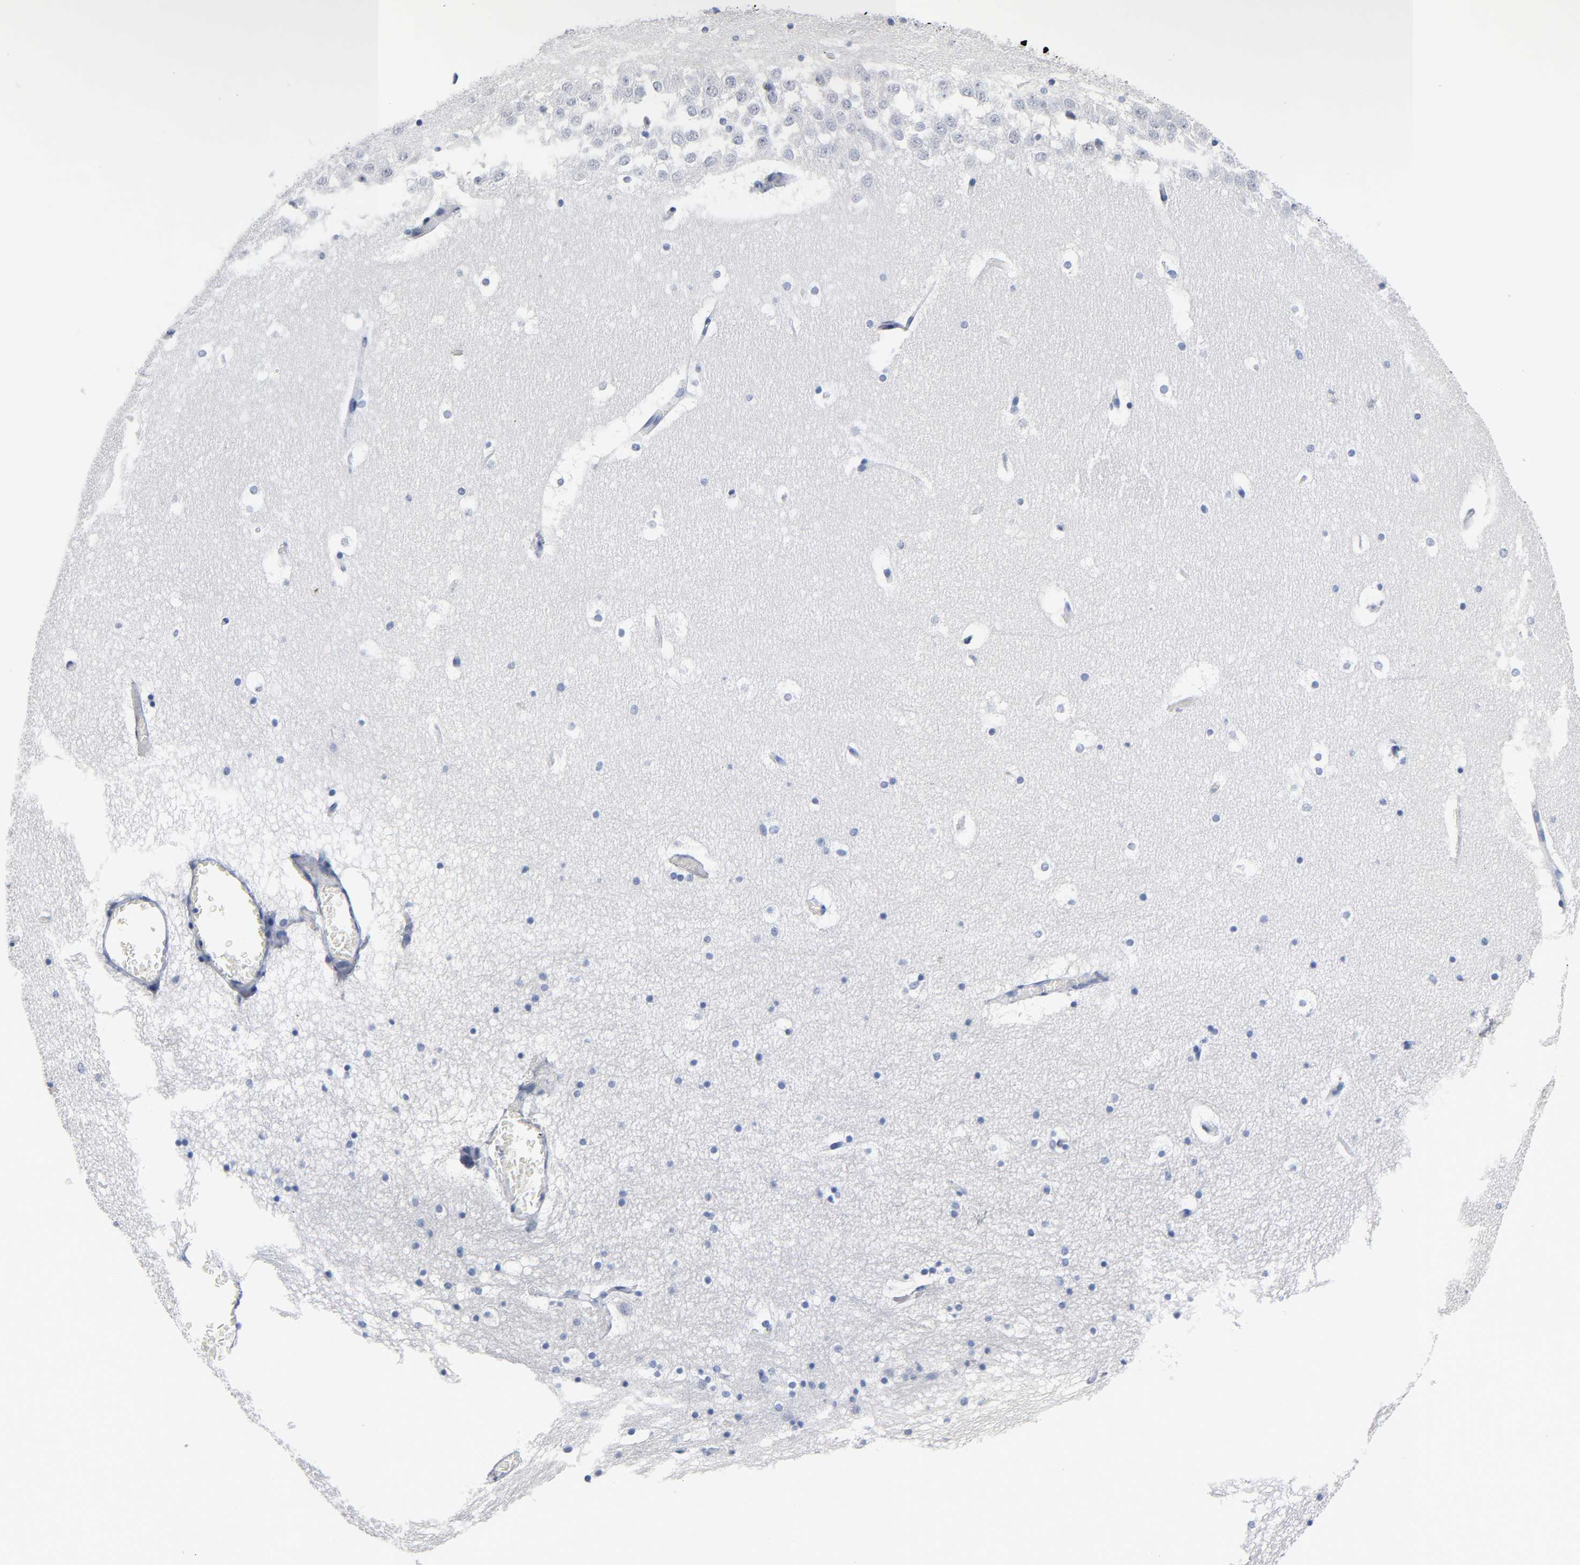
{"staining": {"intensity": "negative", "quantity": "none", "location": "none"}, "tissue": "hippocampus", "cell_type": "Glial cells", "image_type": "normal", "snomed": [{"axis": "morphology", "description": "Normal tissue, NOS"}, {"axis": "topography", "description": "Hippocampus"}], "caption": "Immunohistochemistry (IHC) of benign human hippocampus reveals no positivity in glial cells. Nuclei are stained in blue.", "gene": "NAB2", "patient": {"sex": "male", "age": 45}}